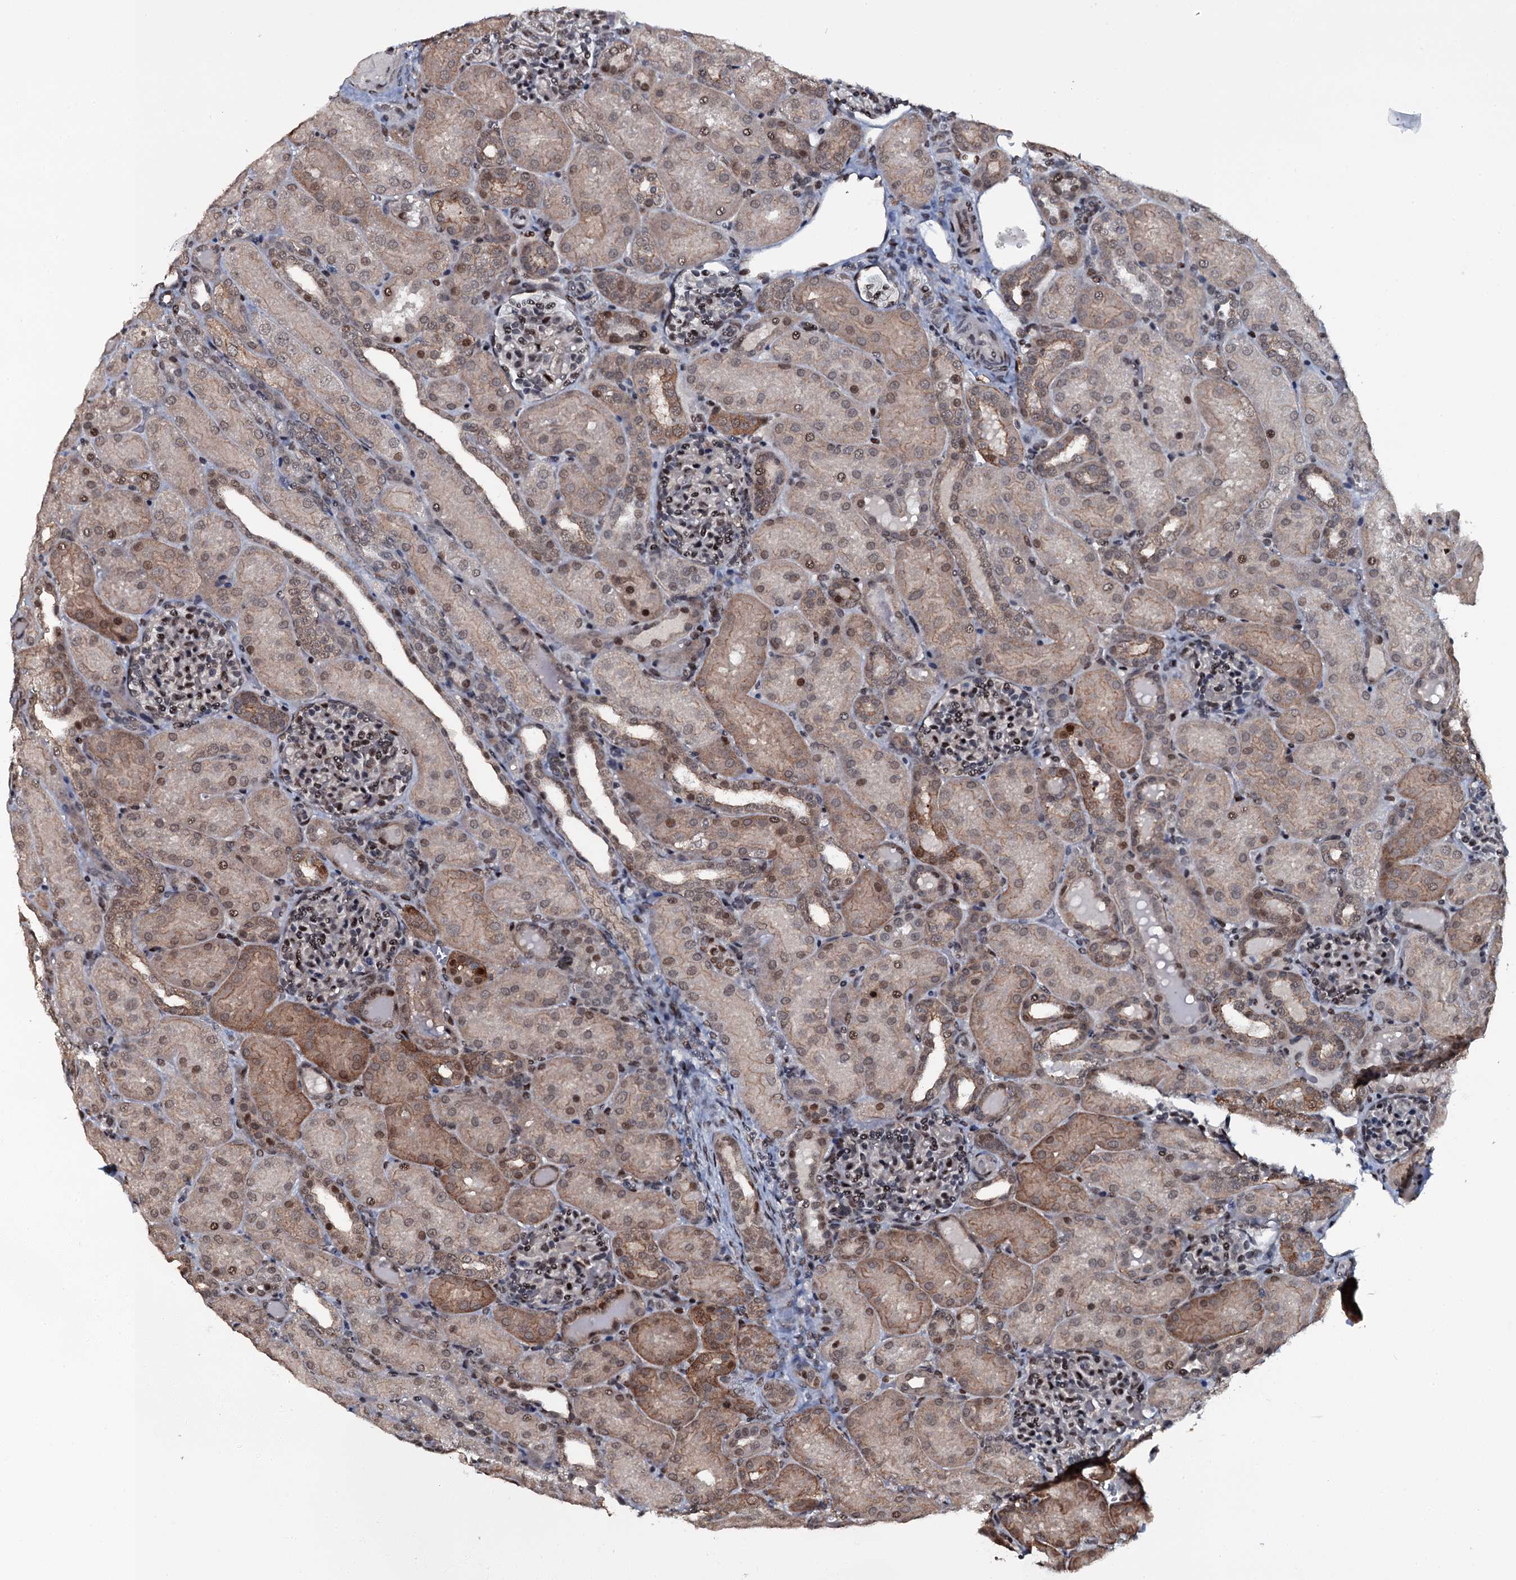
{"staining": {"intensity": "moderate", "quantity": "25%-75%", "location": "nuclear"}, "tissue": "kidney", "cell_type": "Cells in glomeruli", "image_type": "normal", "snomed": [{"axis": "morphology", "description": "Normal tissue, NOS"}, {"axis": "topography", "description": "Kidney"}], "caption": "Kidney stained with DAB immunohistochemistry exhibits medium levels of moderate nuclear staining in approximately 25%-75% of cells in glomeruli. The staining was performed using DAB (3,3'-diaminobenzidine), with brown indicating positive protein expression. Nuclei are stained blue with hematoxylin.", "gene": "SH2D4B", "patient": {"sex": "male", "age": 1}}